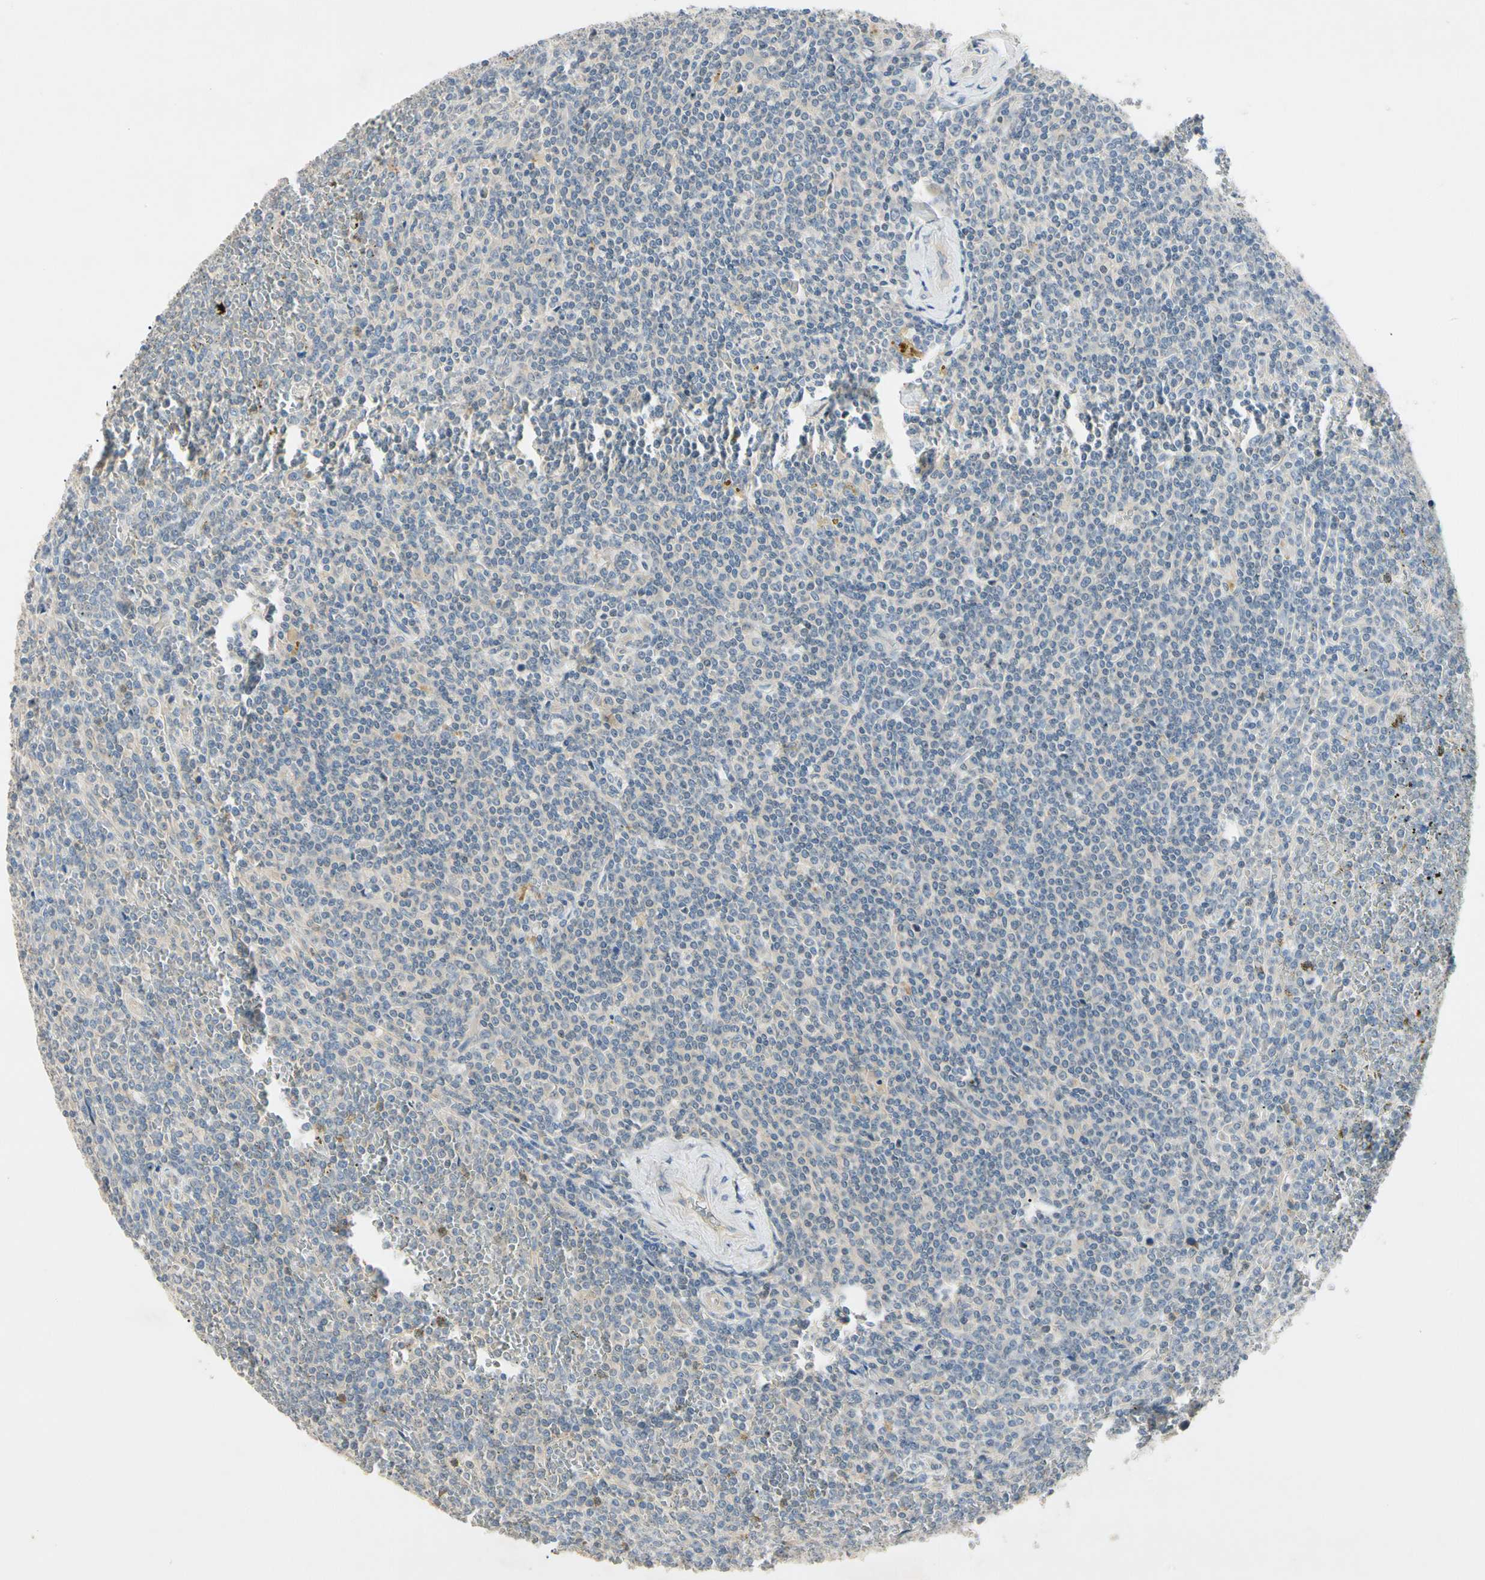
{"staining": {"intensity": "negative", "quantity": "none", "location": "none"}, "tissue": "lymphoma", "cell_type": "Tumor cells", "image_type": "cancer", "snomed": [{"axis": "morphology", "description": "Malignant lymphoma, non-Hodgkin's type, Low grade"}, {"axis": "topography", "description": "Spleen"}], "caption": "IHC image of human lymphoma stained for a protein (brown), which exhibits no staining in tumor cells. (DAB immunohistochemistry (IHC) visualized using brightfield microscopy, high magnification).", "gene": "PRSS21", "patient": {"sex": "female", "age": 19}}